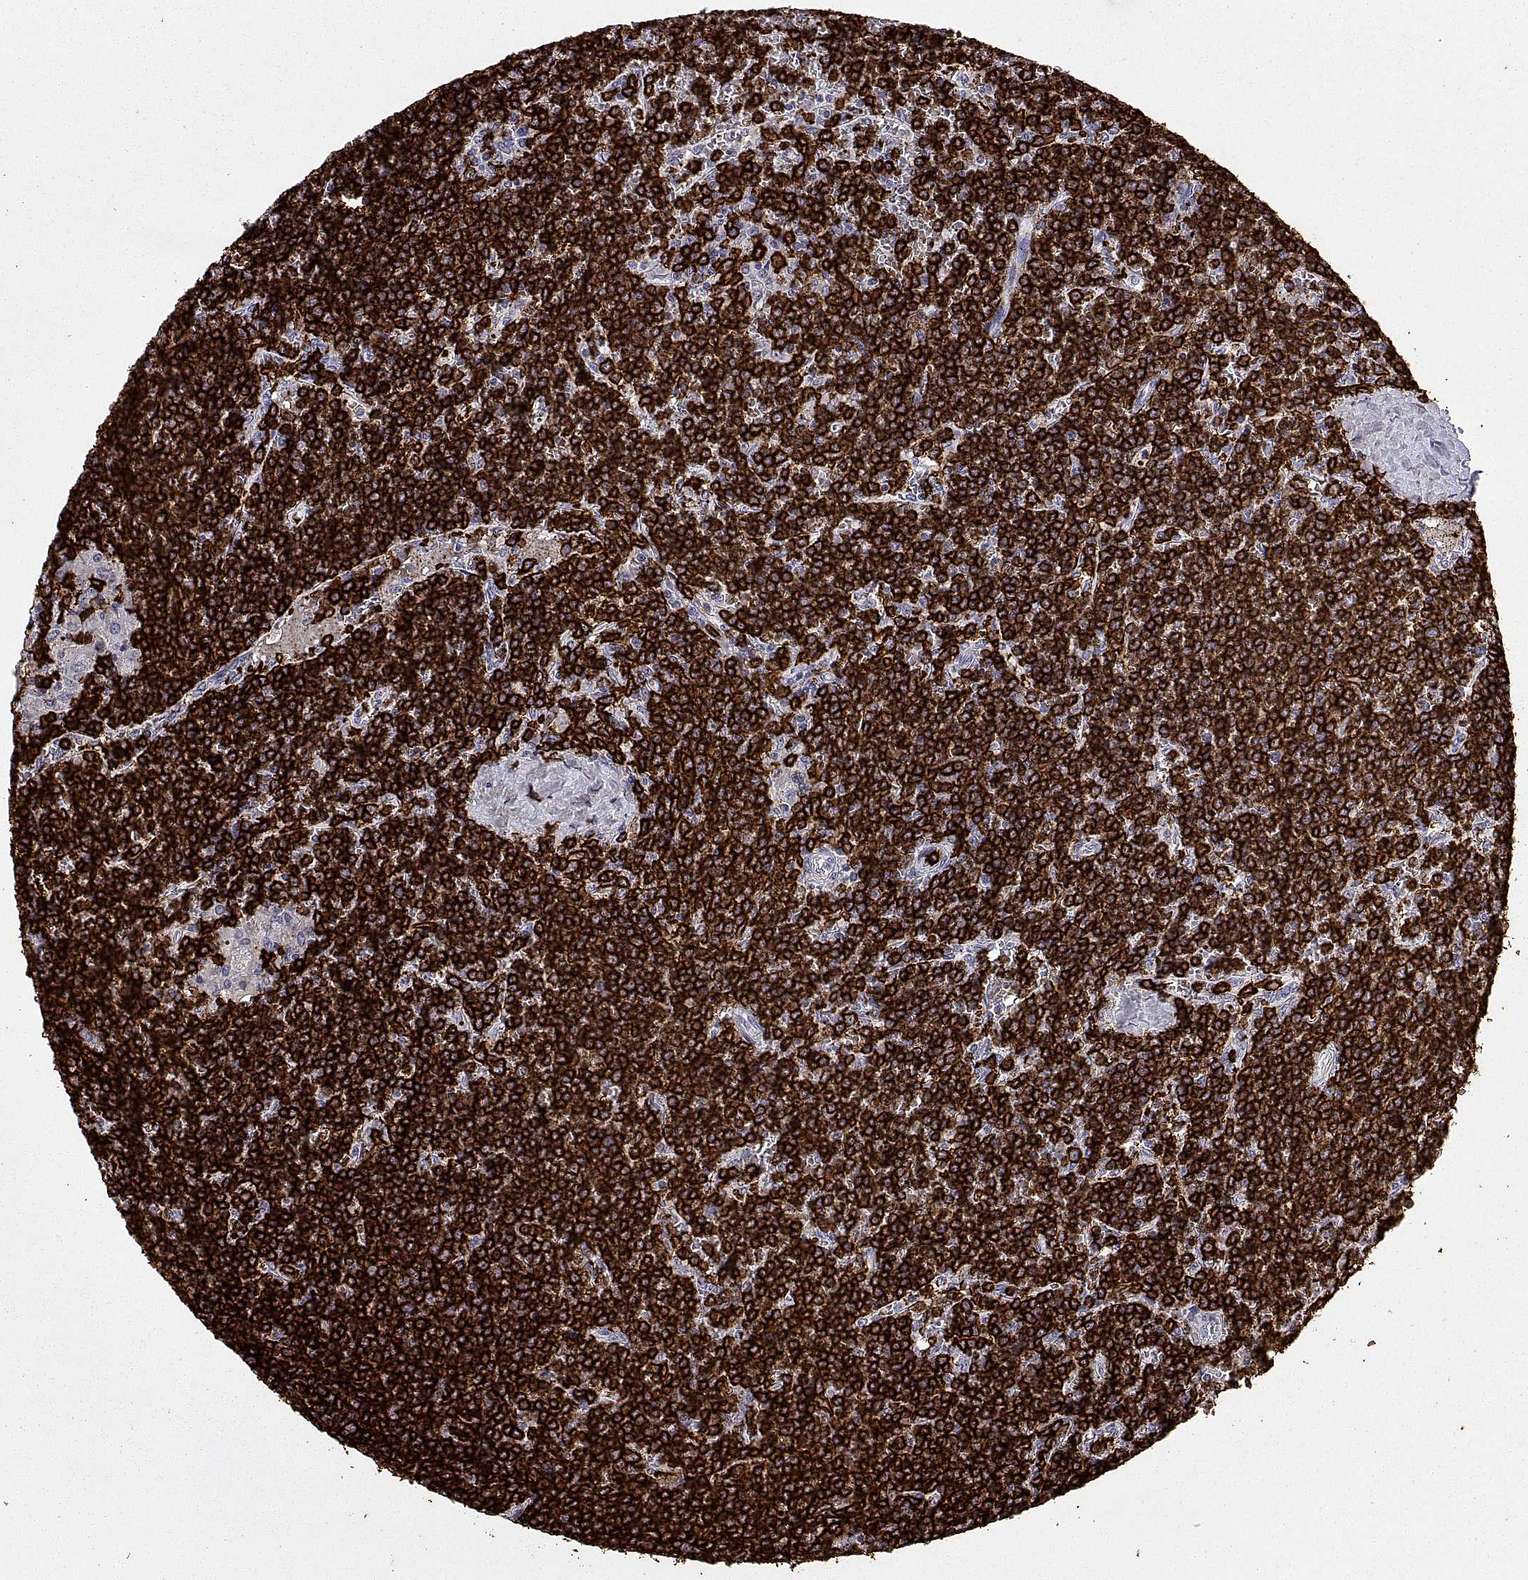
{"staining": {"intensity": "strong", "quantity": ">75%", "location": "cytoplasmic/membranous"}, "tissue": "lymphoma", "cell_type": "Tumor cells", "image_type": "cancer", "snomed": [{"axis": "morphology", "description": "Malignant lymphoma, non-Hodgkin's type, Low grade"}, {"axis": "topography", "description": "Spleen"}], "caption": "Protein expression analysis of human lymphoma reveals strong cytoplasmic/membranous positivity in about >75% of tumor cells.", "gene": "MS4A1", "patient": {"sex": "female", "age": 19}}